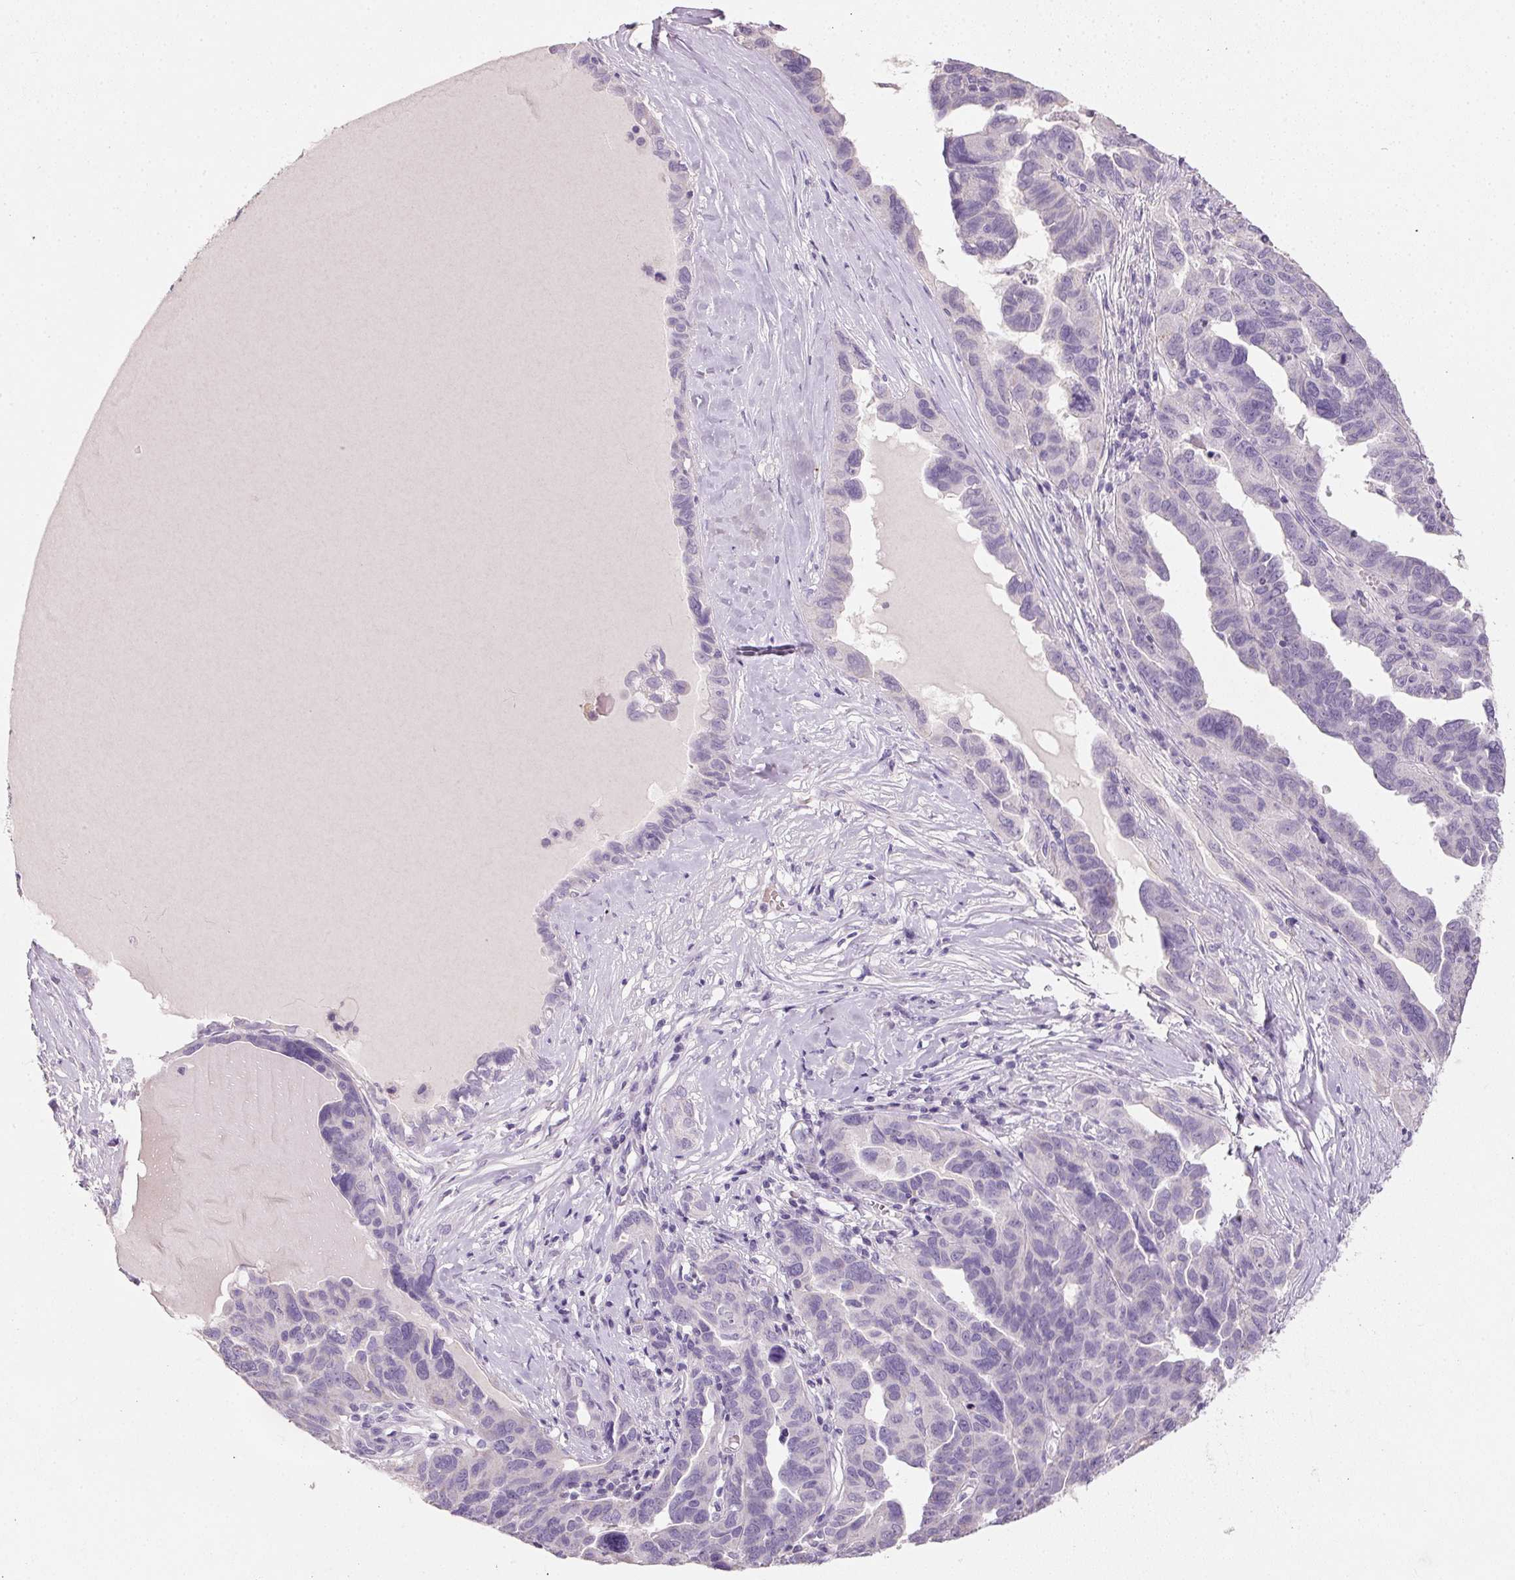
{"staining": {"intensity": "negative", "quantity": "none", "location": "none"}, "tissue": "ovarian cancer", "cell_type": "Tumor cells", "image_type": "cancer", "snomed": [{"axis": "morphology", "description": "Cystadenocarcinoma, serous, NOS"}, {"axis": "topography", "description": "Ovary"}], "caption": "Immunohistochemistry (IHC) micrograph of serous cystadenocarcinoma (ovarian) stained for a protein (brown), which reveals no expression in tumor cells. The staining was performed using DAB (3,3'-diaminobenzidine) to visualize the protein expression in brown, while the nuclei were stained in blue with hematoxylin (Magnification: 20x).", "gene": "HSD17B1", "patient": {"sex": "female", "age": 64}}